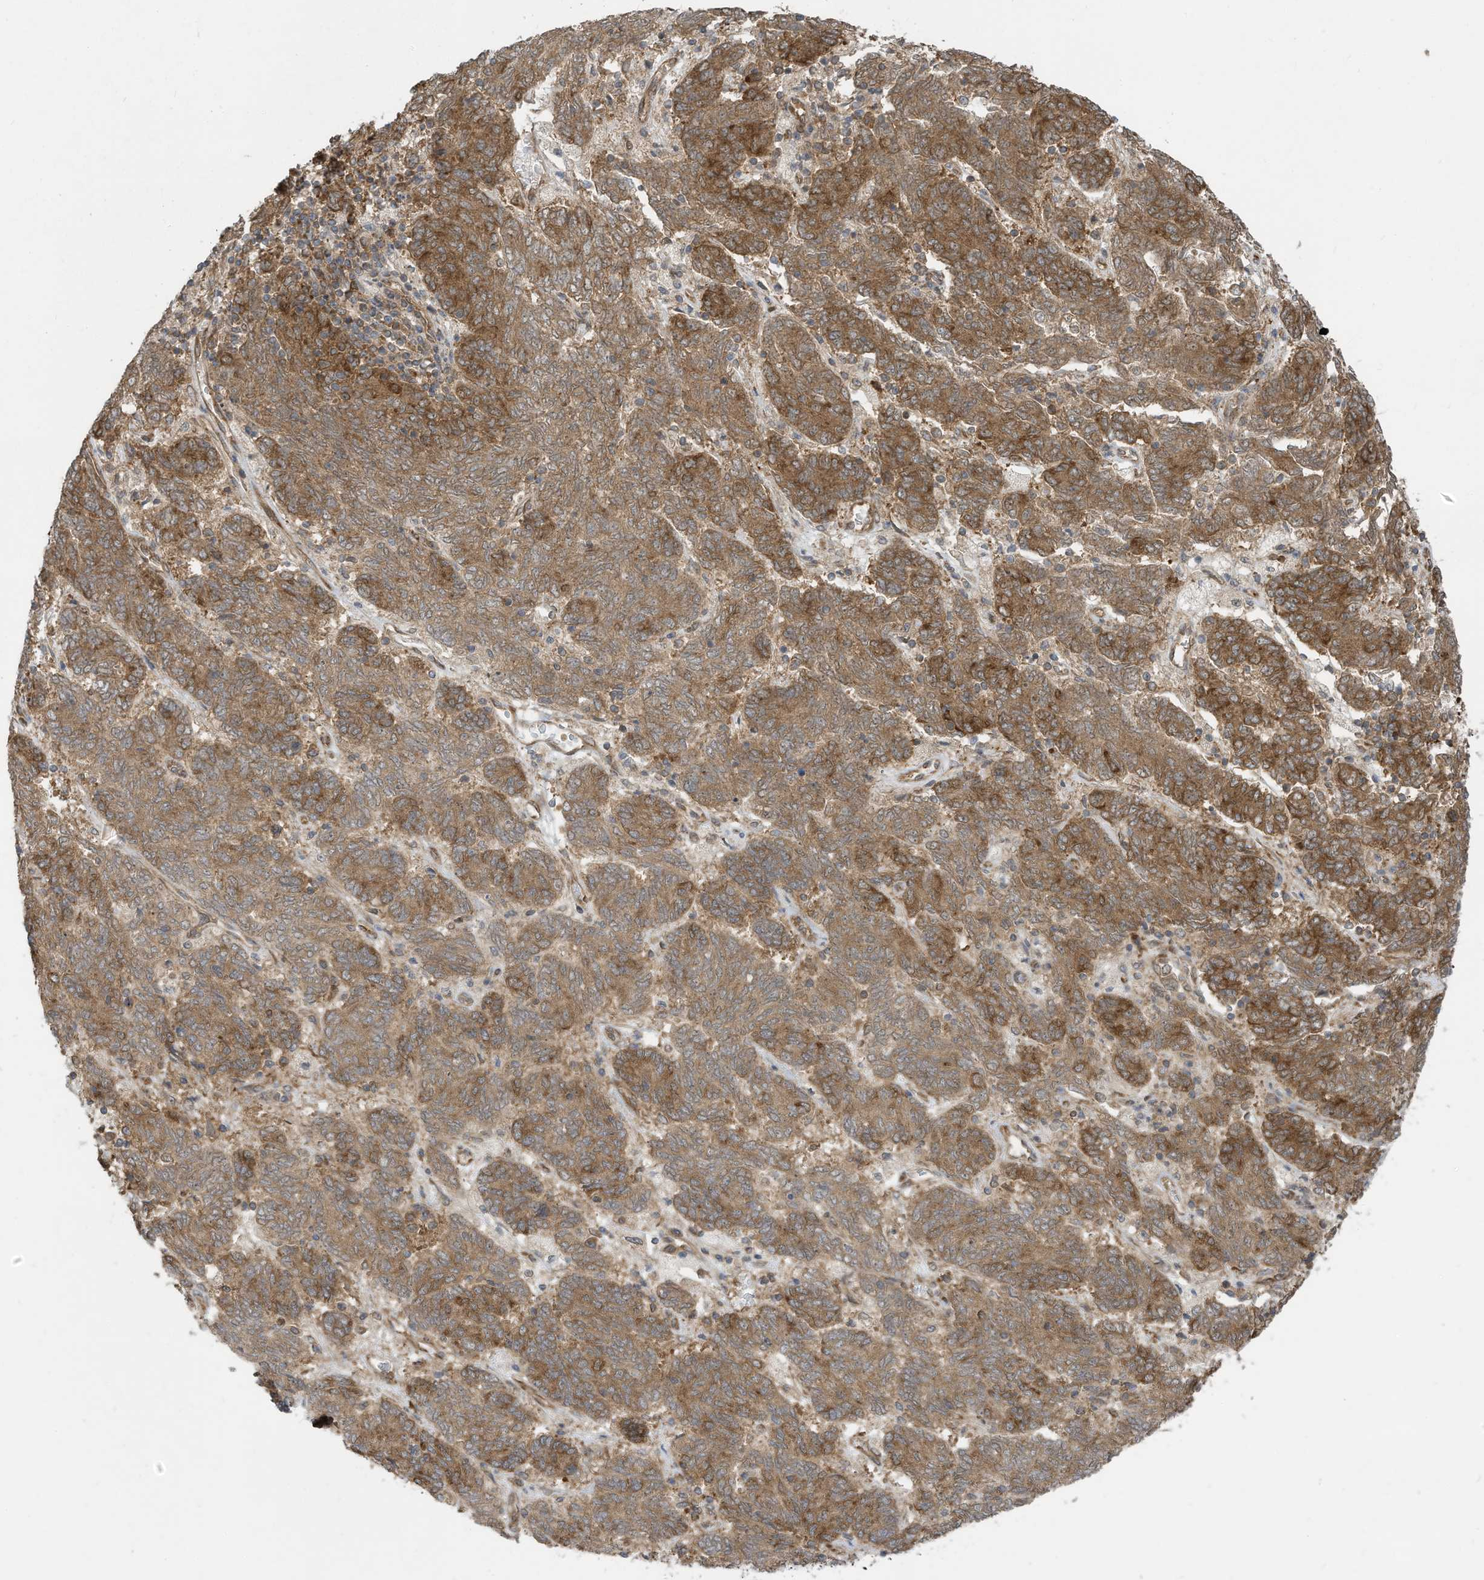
{"staining": {"intensity": "moderate", "quantity": ">75%", "location": "cytoplasmic/membranous"}, "tissue": "endometrial cancer", "cell_type": "Tumor cells", "image_type": "cancer", "snomed": [{"axis": "morphology", "description": "Adenocarcinoma, NOS"}, {"axis": "topography", "description": "Endometrium"}], "caption": "DAB (3,3'-diaminobenzidine) immunohistochemical staining of endometrial cancer (adenocarcinoma) demonstrates moderate cytoplasmic/membranous protein expression in approximately >75% of tumor cells.", "gene": "USE1", "patient": {"sex": "female", "age": 80}}